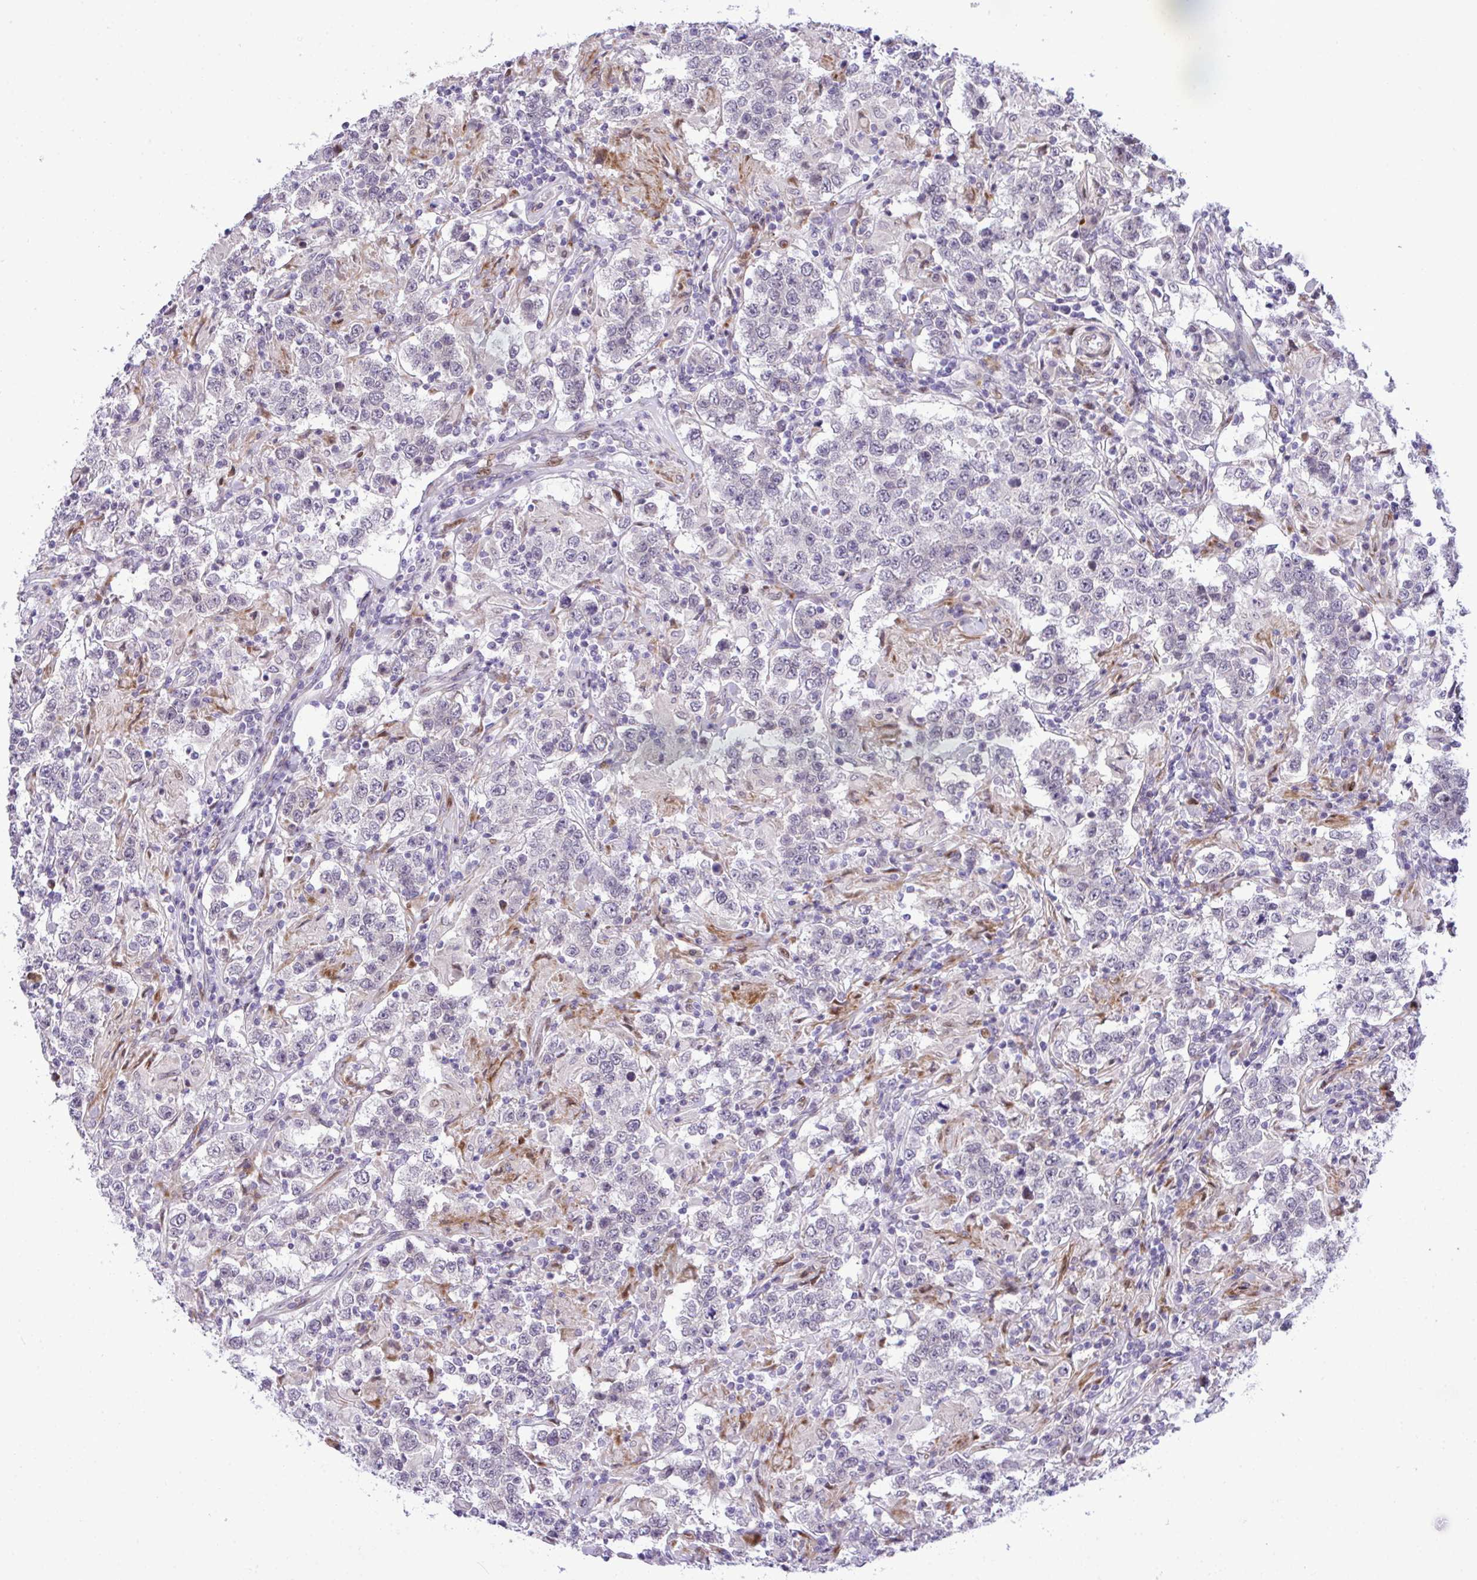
{"staining": {"intensity": "negative", "quantity": "none", "location": "none"}, "tissue": "testis cancer", "cell_type": "Tumor cells", "image_type": "cancer", "snomed": [{"axis": "morphology", "description": "Seminoma, NOS"}, {"axis": "morphology", "description": "Carcinoma, Embryonal, NOS"}, {"axis": "topography", "description": "Testis"}], "caption": "Immunohistochemistry (IHC) image of neoplastic tissue: human embryonal carcinoma (testis) stained with DAB (3,3'-diaminobenzidine) demonstrates no significant protein expression in tumor cells. (Immunohistochemistry, brightfield microscopy, high magnification).", "gene": "CASTOR2", "patient": {"sex": "male", "age": 41}}